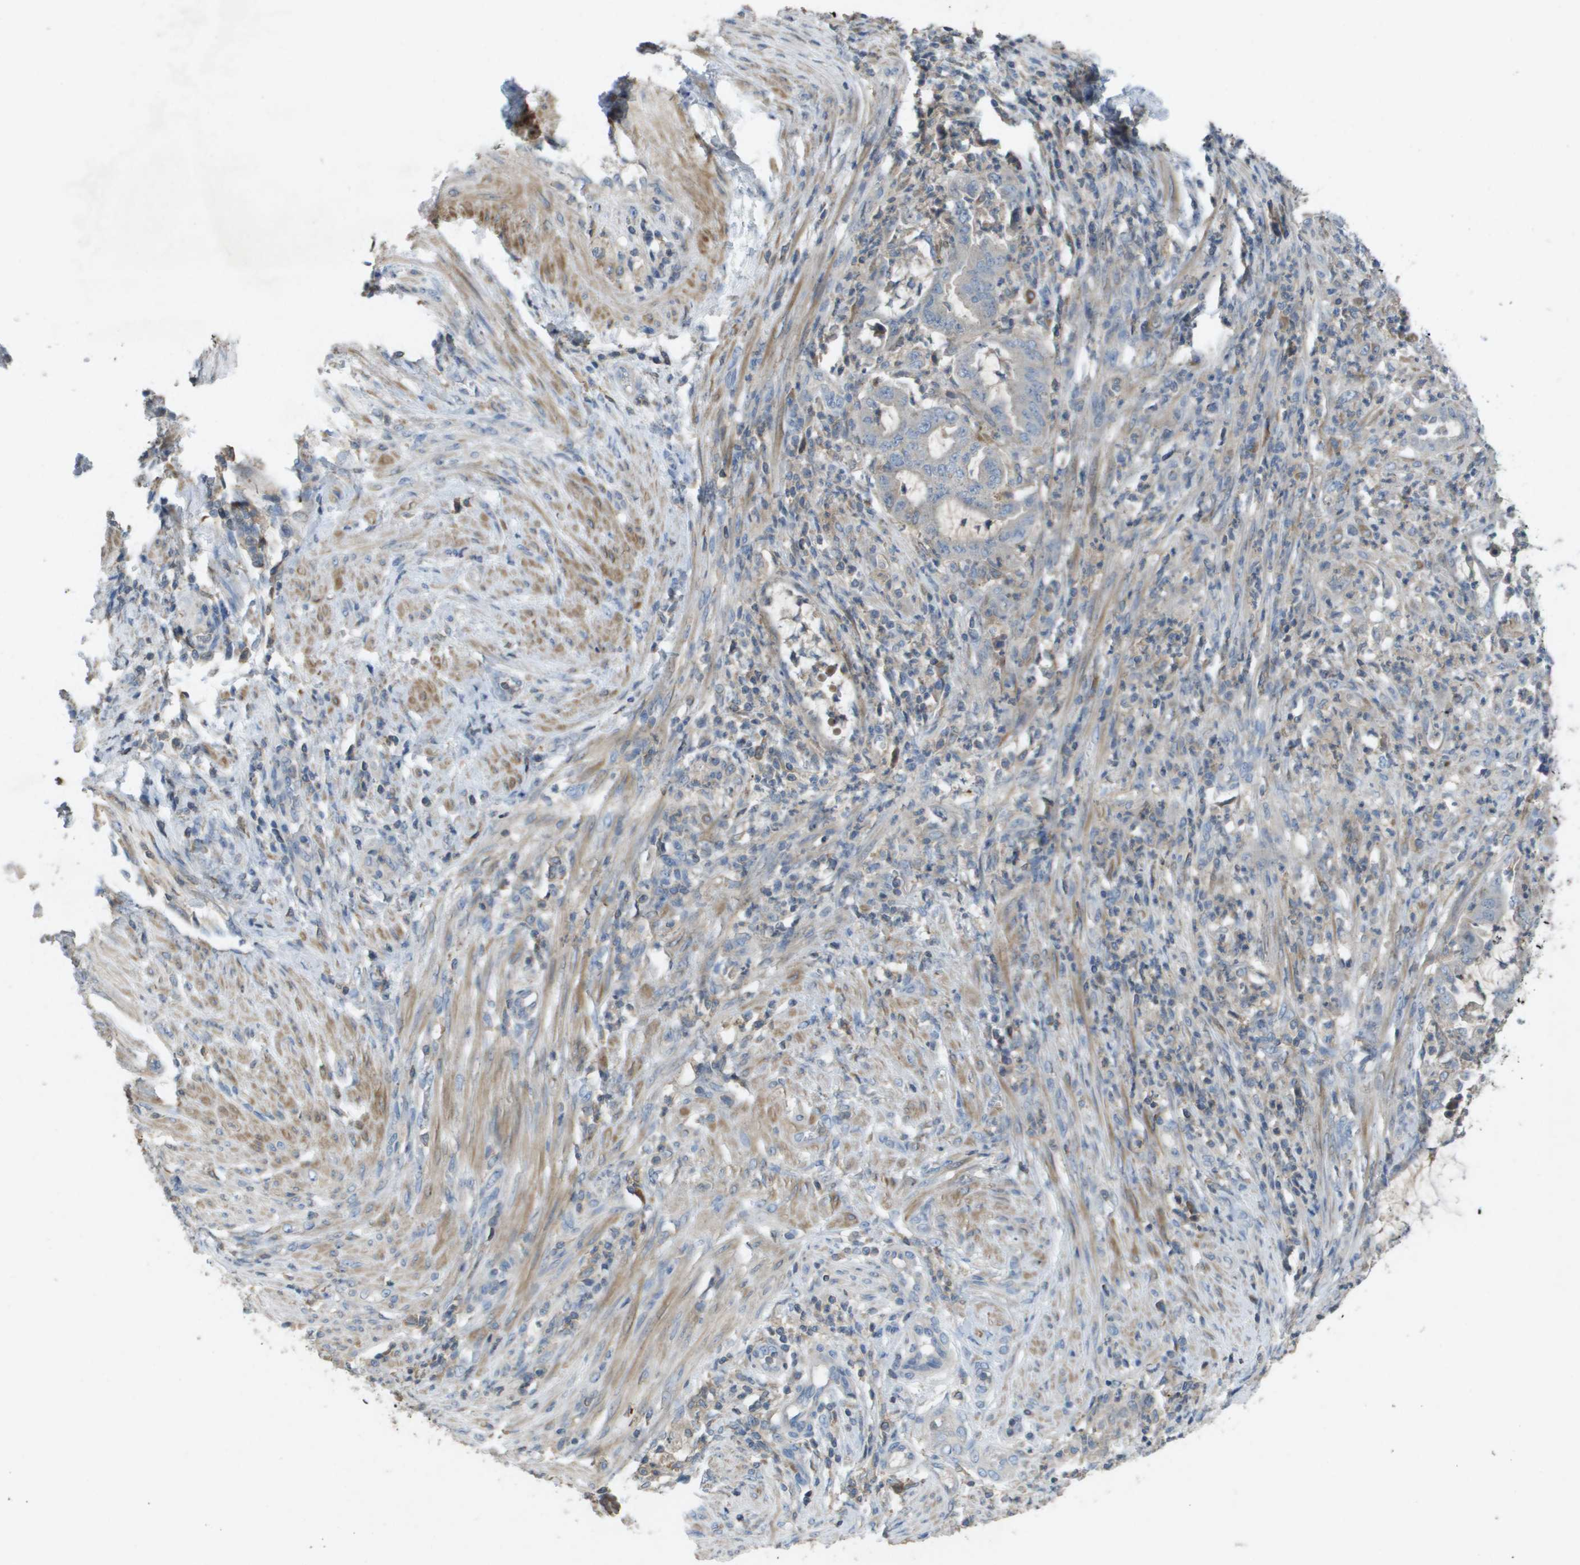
{"staining": {"intensity": "negative", "quantity": "none", "location": "none"}, "tissue": "endometrial cancer", "cell_type": "Tumor cells", "image_type": "cancer", "snomed": [{"axis": "morphology", "description": "Adenocarcinoma, NOS"}, {"axis": "topography", "description": "Endometrium"}], "caption": "DAB immunohistochemical staining of human endometrial cancer (adenocarcinoma) exhibits no significant staining in tumor cells.", "gene": "CLCA4", "patient": {"sex": "female", "age": 70}}